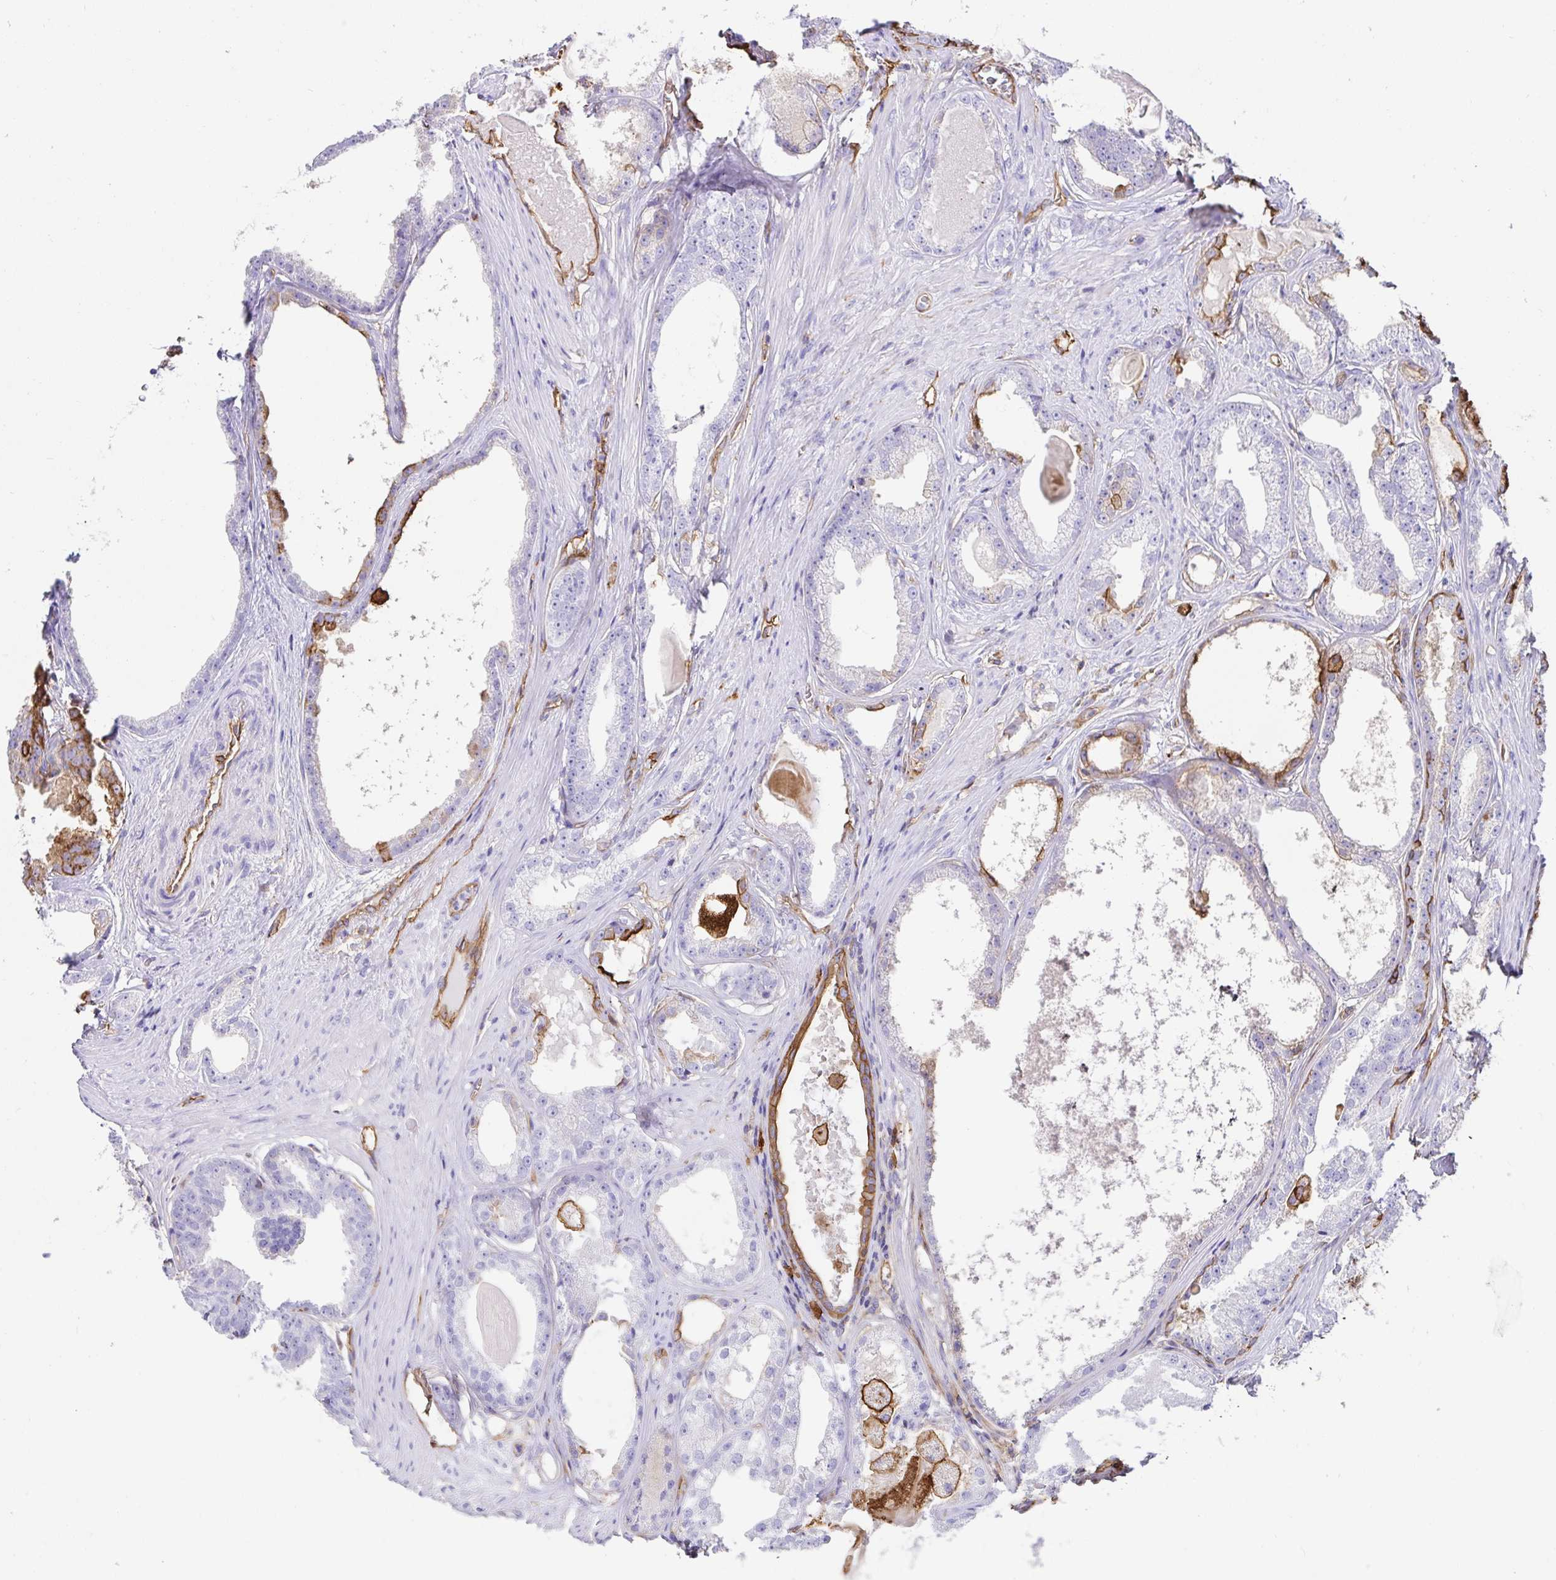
{"staining": {"intensity": "negative", "quantity": "none", "location": "none"}, "tissue": "prostate cancer", "cell_type": "Tumor cells", "image_type": "cancer", "snomed": [{"axis": "morphology", "description": "Adenocarcinoma, Low grade"}, {"axis": "topography", "description": "Prostate"}], "caption": "High magnification brightfield microscopy of prostate adenocarcinoma (low-grade) stained with DAB (3,3'-diaminobenzidine) (brown) and counterstained with hematoxylin (blue): tumor cells show no significant expression.", "gene": "ANXA2", "patient": {"sex": "male", "age": 65}}